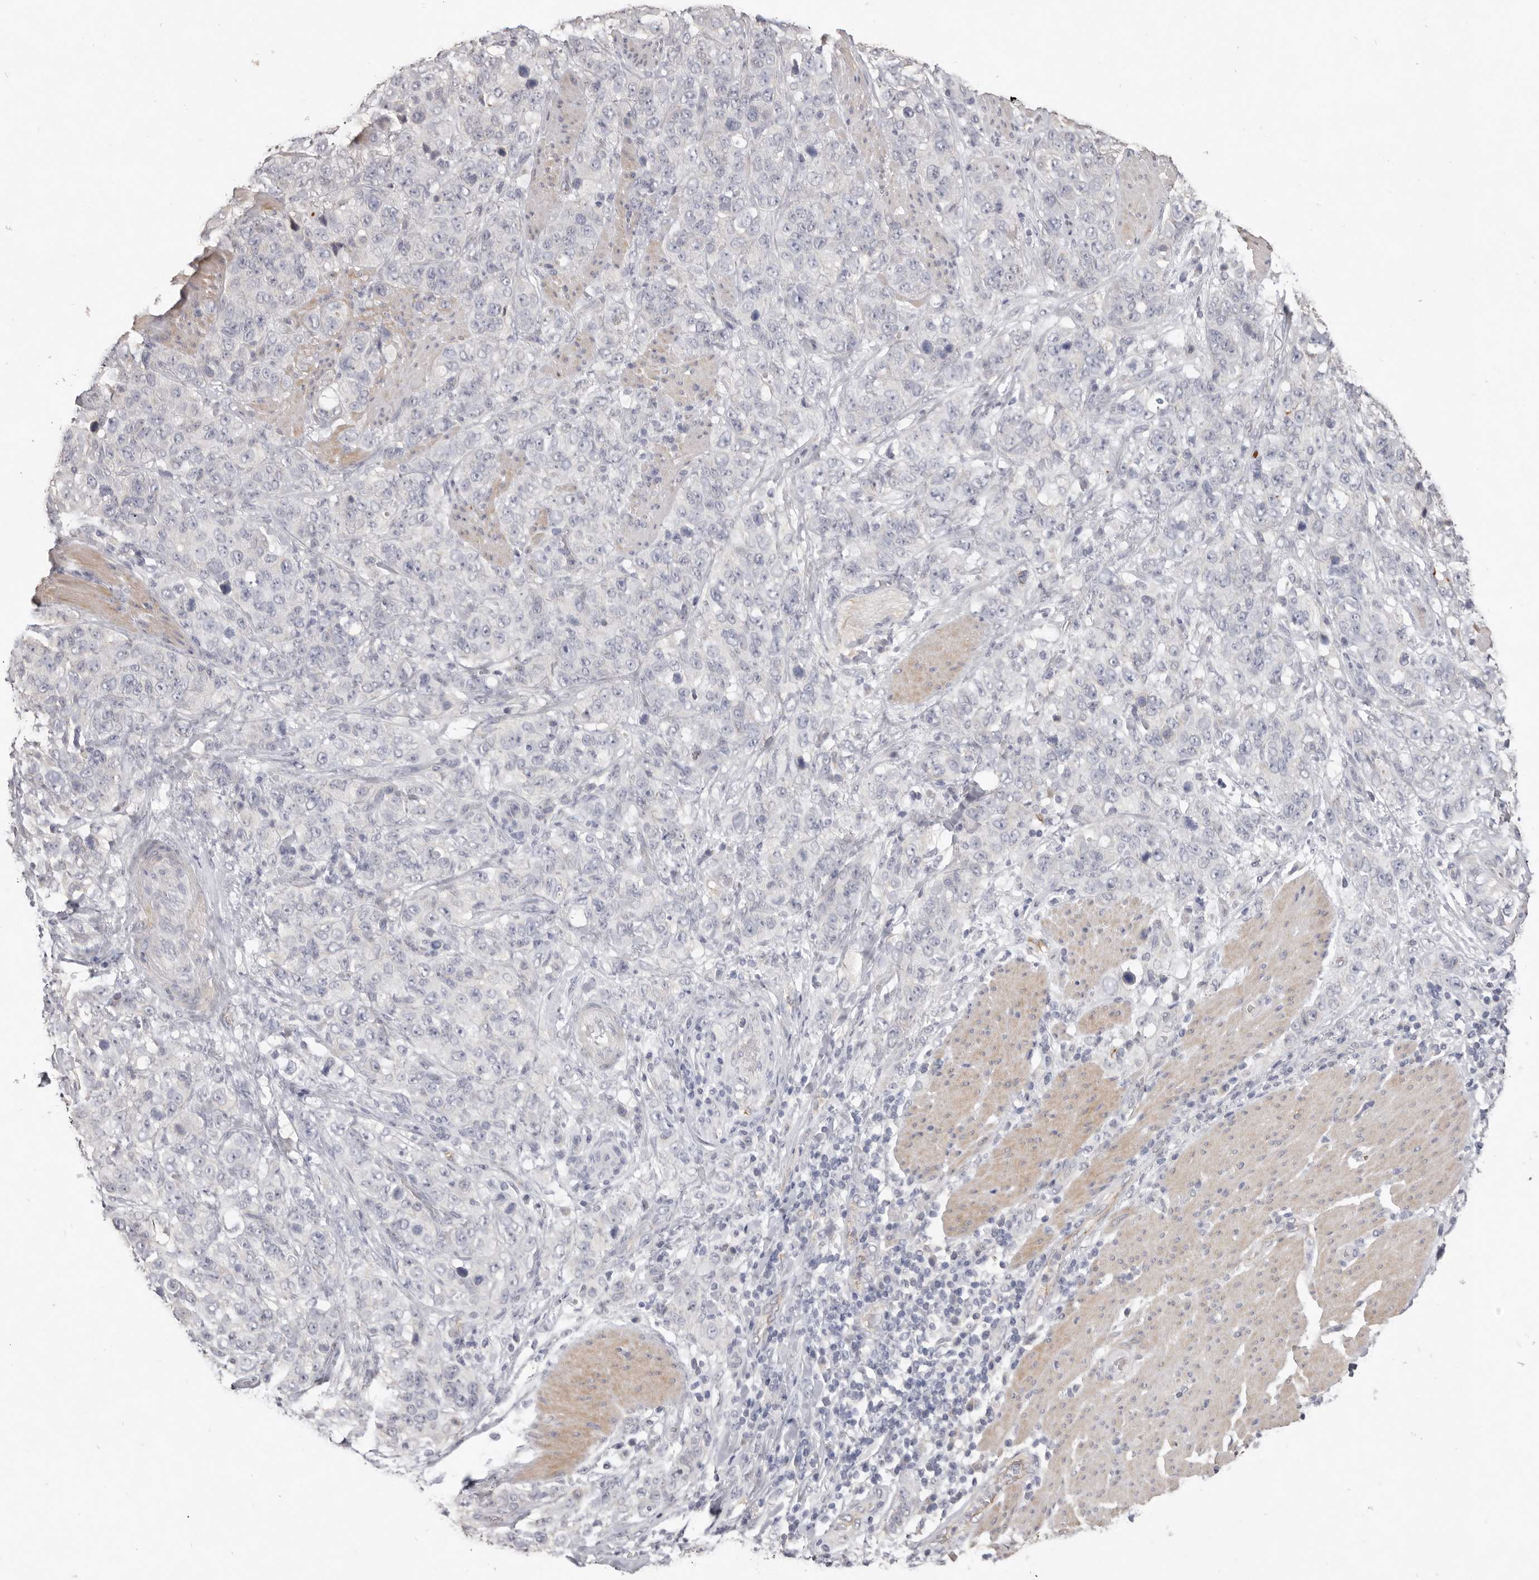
{"staining": {"intensity": "negative", "quantity": "none", "location": "none"}, "tissue": "stomach cancer", "cell_type": "Tumor cells", "image_type": "cancer", "snomed": [{"axis": "morphology", "description": "Adenocarcinoma, NOS"}, {"axis": "topography", "description": "Stomach"}], "caption": "DAB (3,3'-diaminobenzidine) immunohistochemical staining of human stomach cancer (adenocarcinoma) exhibits no significant expression in tumor cells.", "gene": "ZYG11B", "patient": {"sex": "male", "age": 48}}